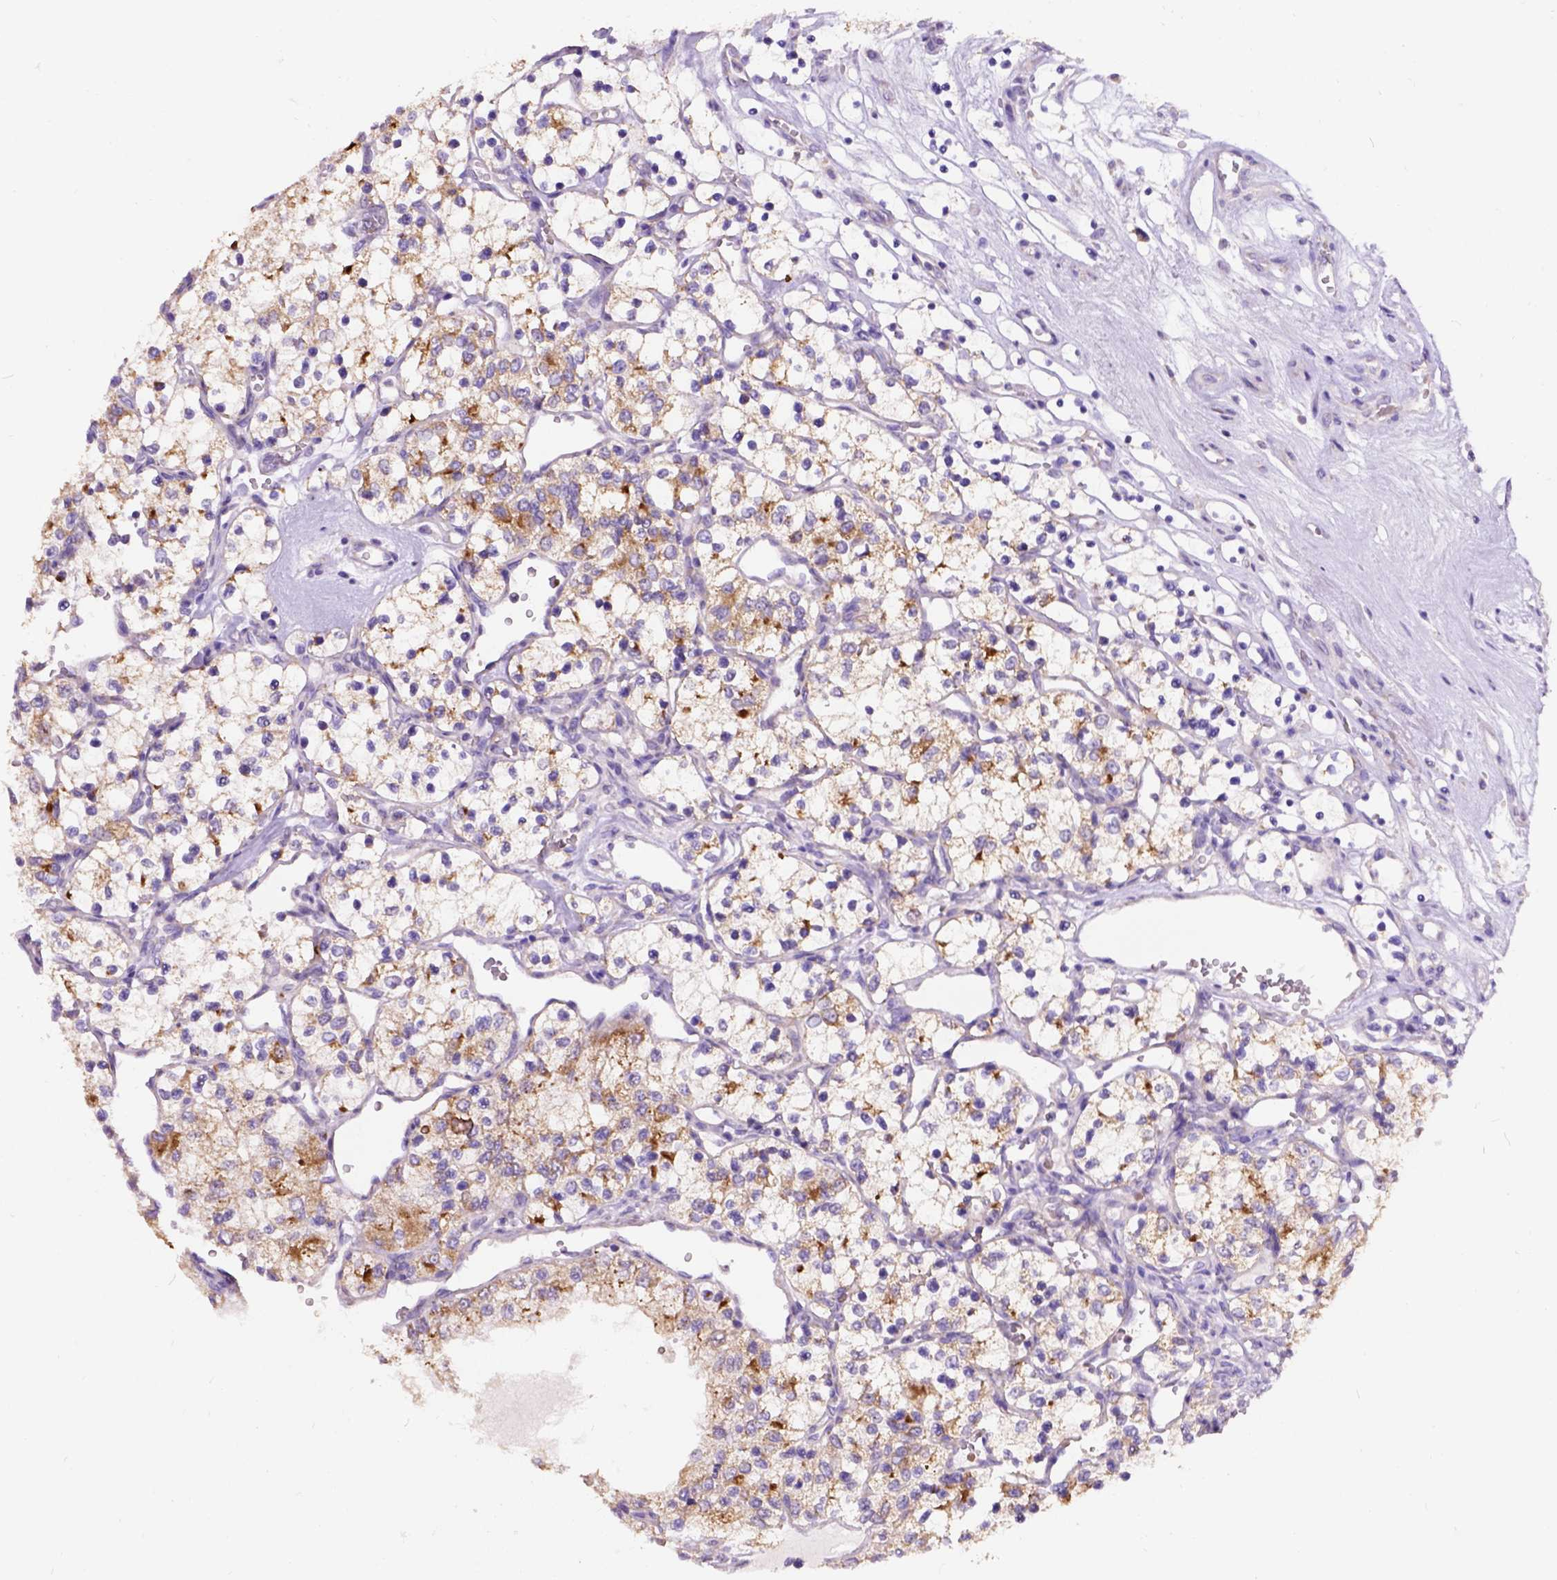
{"staining": {"intensity": "moderate", "quantity": ">75%", "location": "cytoplasmic/membranous"}, "tissue": "renal cancer", "cell_type": "Tumor cells", "image_type": "cancer", "snomed": [{"axis": "morphology", "description": "Adenocarcinoma, NOS"}, {"axis": "topography", "description": "Kidney"}], "caption": "Adenocarcinoma (renal) was stained to show a protein in brown. There is medium levels of moderate cytoplasmic/membranous staining in approximately >75% of tumor cells.", "gene": "L2HGDH", "patient": {"sex": "female", "age": 69}}